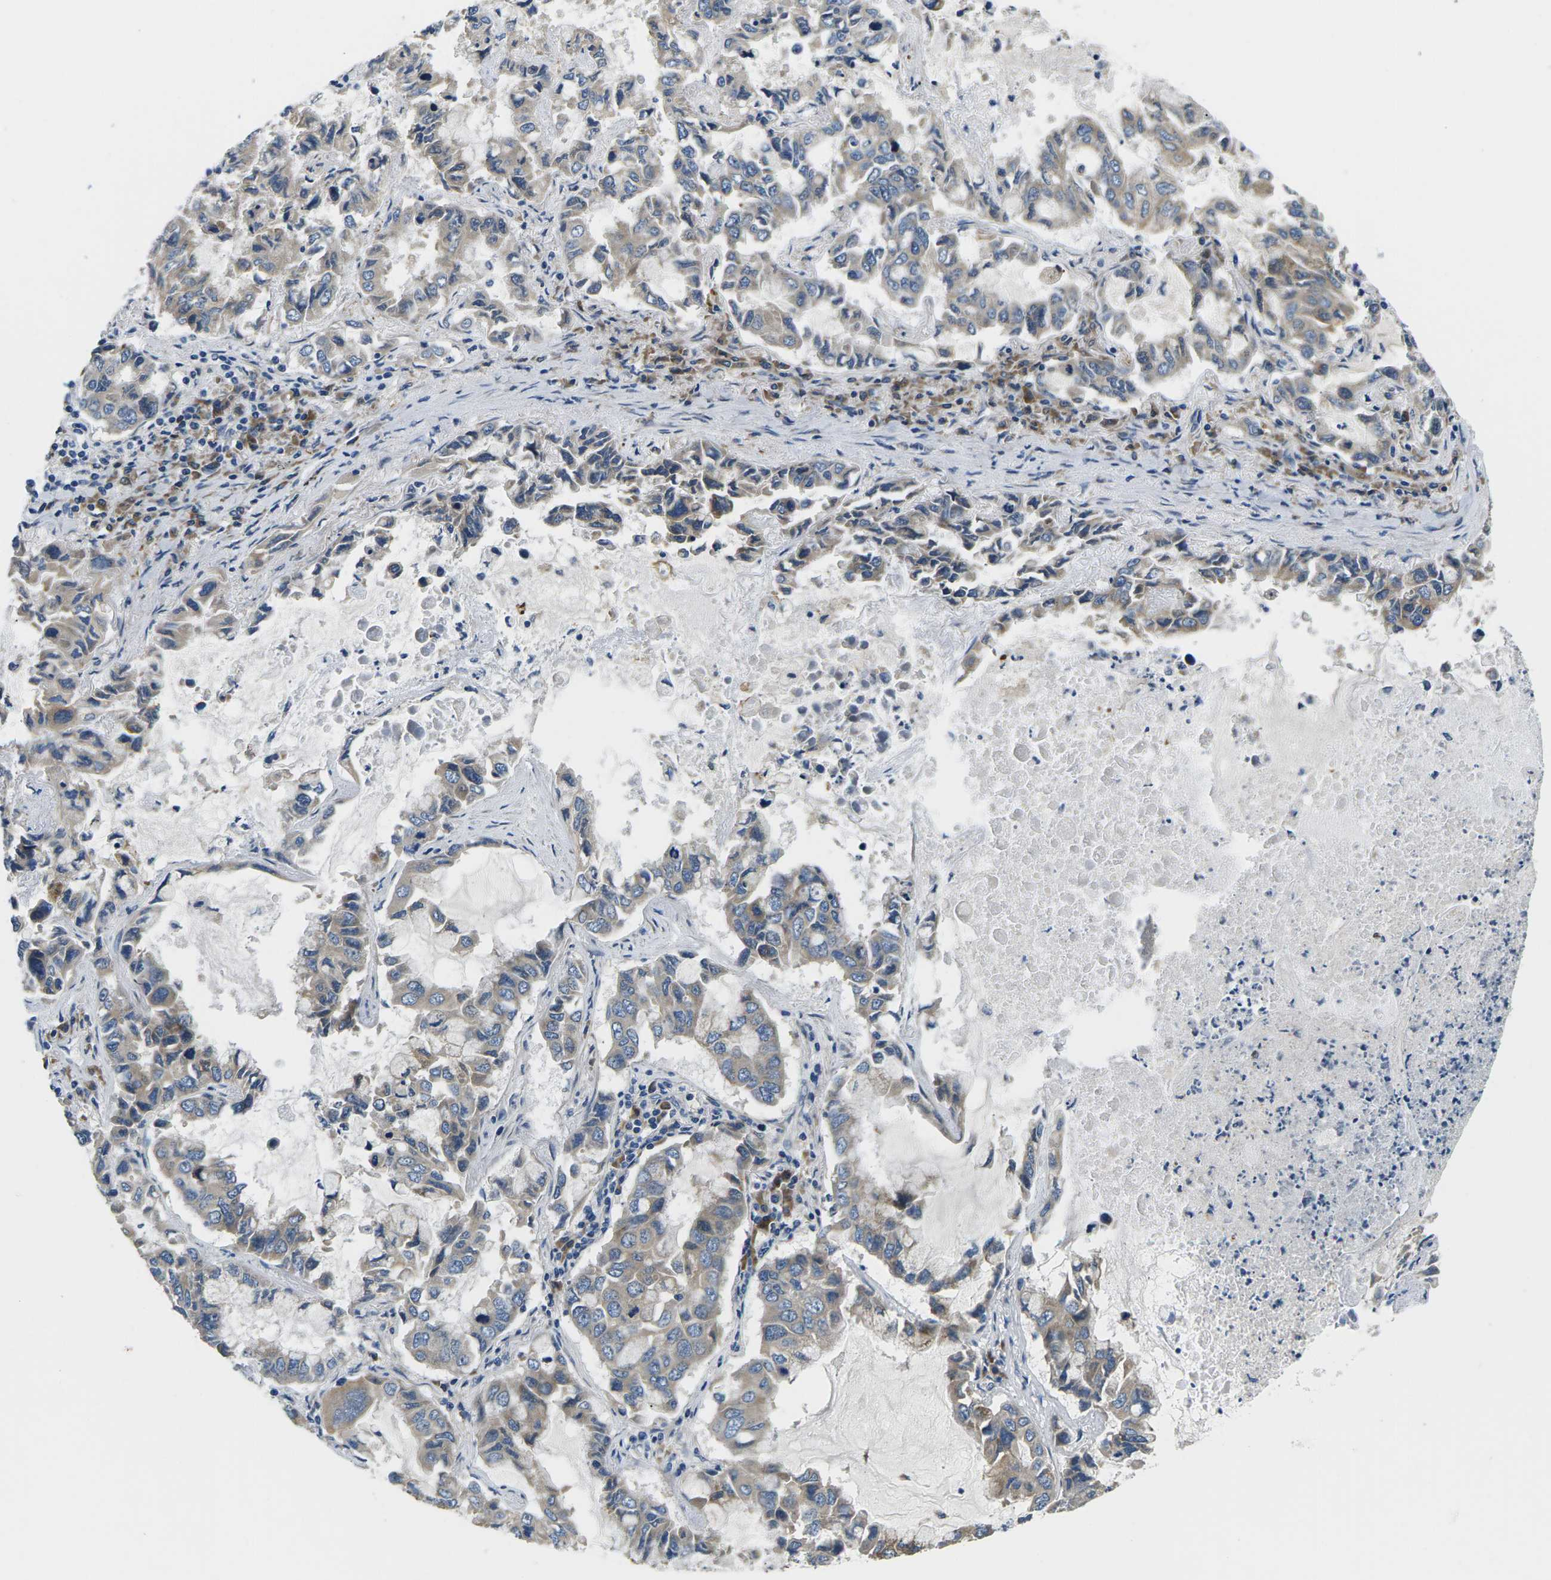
{"staining": {"intensity": "weak", "quantity": "25%-75%", "location": "cytoplasmic/membranous"}, "tissue": "lung cancer", "cell_type": "Tumor cells", "image_type": "cancer", "snomed": [{"axis": "morphology", "description": "Adenocarcinoma, NOS"}, {"axis": "topography", "description": "Lung"}], "caption": "DAB (3,3'-diaminobenzidine) immunohistochemical staining of human adenocarcinoma (lung) shows weak cytoplasmic/membranous protein staining in about 25%-75% of tumor cells. Immunohistochemistry stains the protein in brown and the nuclei are stained blue.", "gene": "ERGIC3", "patient": {"sex": "male", "age": 64}}